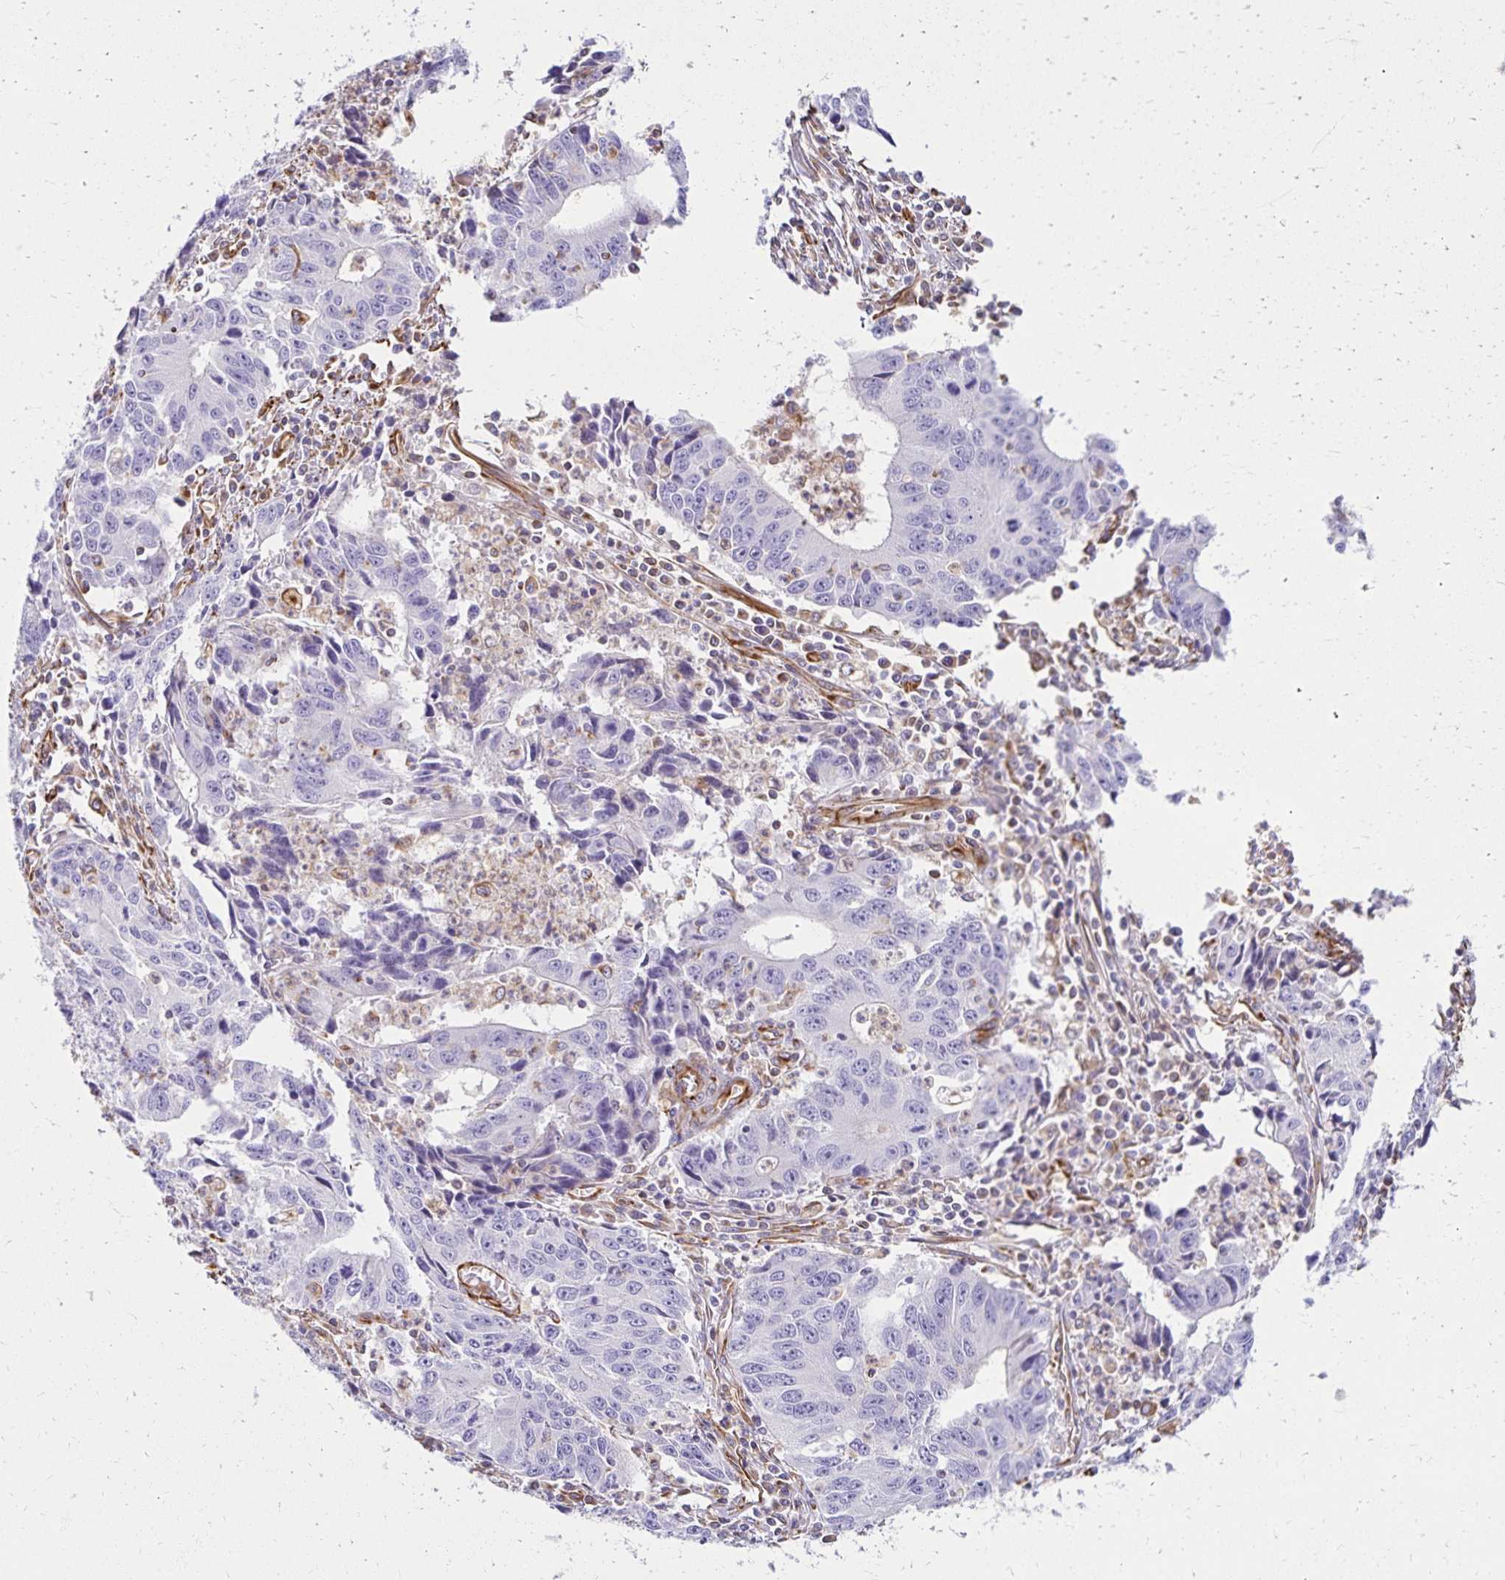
{"staining": {"intensity": "negative", "quantity": "none", "location": "none"}, "tissue": "liver cancer", "cell_type": "Tumor cells", "image_type": "cancer", "snomed": [{"axis": "morphology", "description": "Cholangiocarcinoma"}, {"axis": "topography", "description": "Liver"}], "caption": "Human liver cholangiocarcinoma stained for a protein using immunohistochemistry (IHC) demonstrates no expression in tumor cells.", "gene": "TRPV6", "patient": {"sex": "male", "age": 65}}